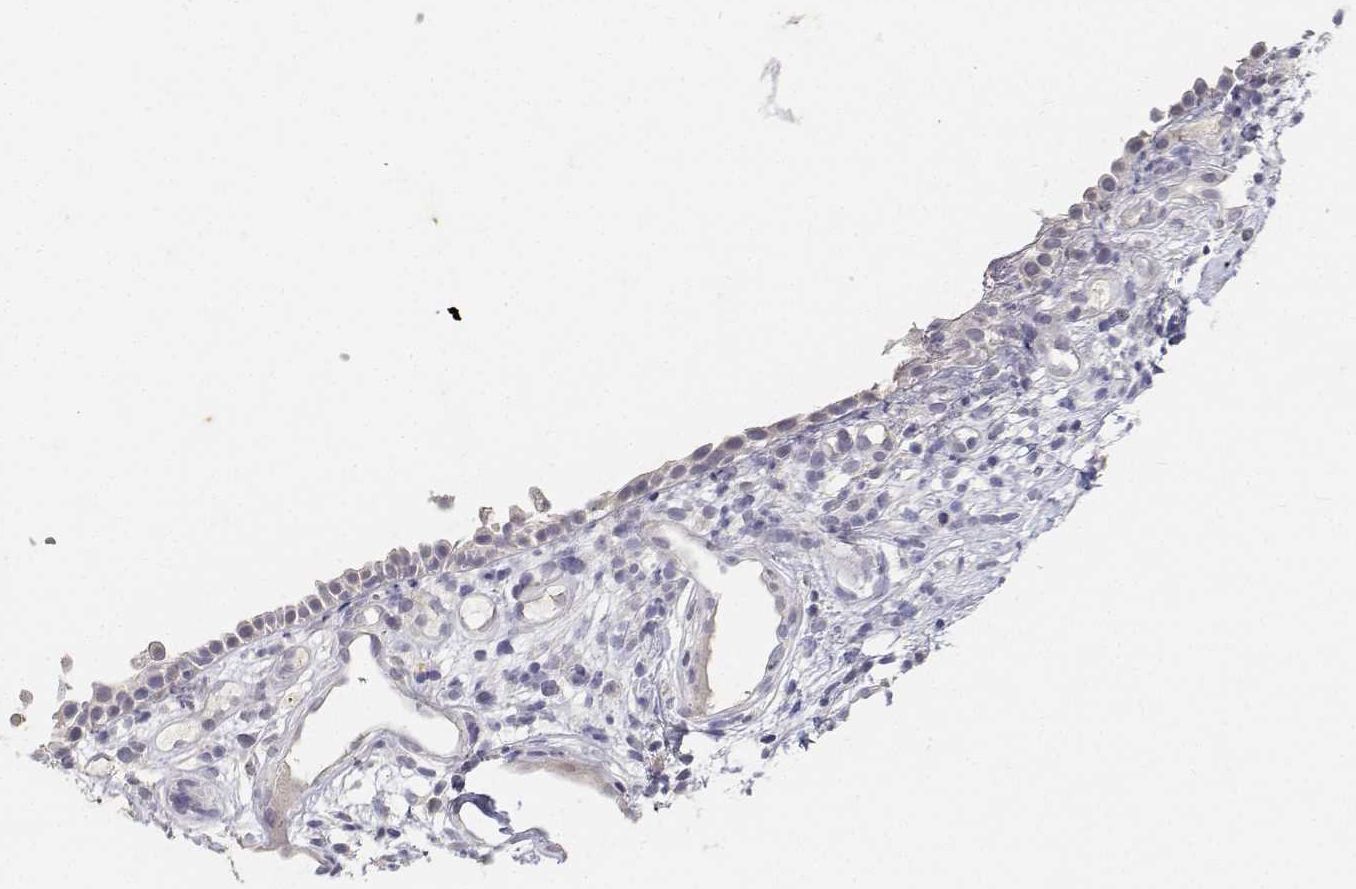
{"staining": {"intensity": "negative", "quantity": "none", "location": "none"}, "tissue": "nasopharynx", "cell_type": "Respiratory epithelial cells", "image_type": "normal", "snomed": [{"axis": "morphology", "description": "Normal tissue, NOS"}, {"axis": "morphology", "description": "Inflammation, NOS"}, {"axis": "topography", "description": "Nasopharynx"}], "caption": "This is an immunohistochemistry histopathology image of benign human nasopharynx. There is no staining in respiratory epithelial cells.", "gene": "PAEP", "patient": {"sex": "male", "age": 54}}